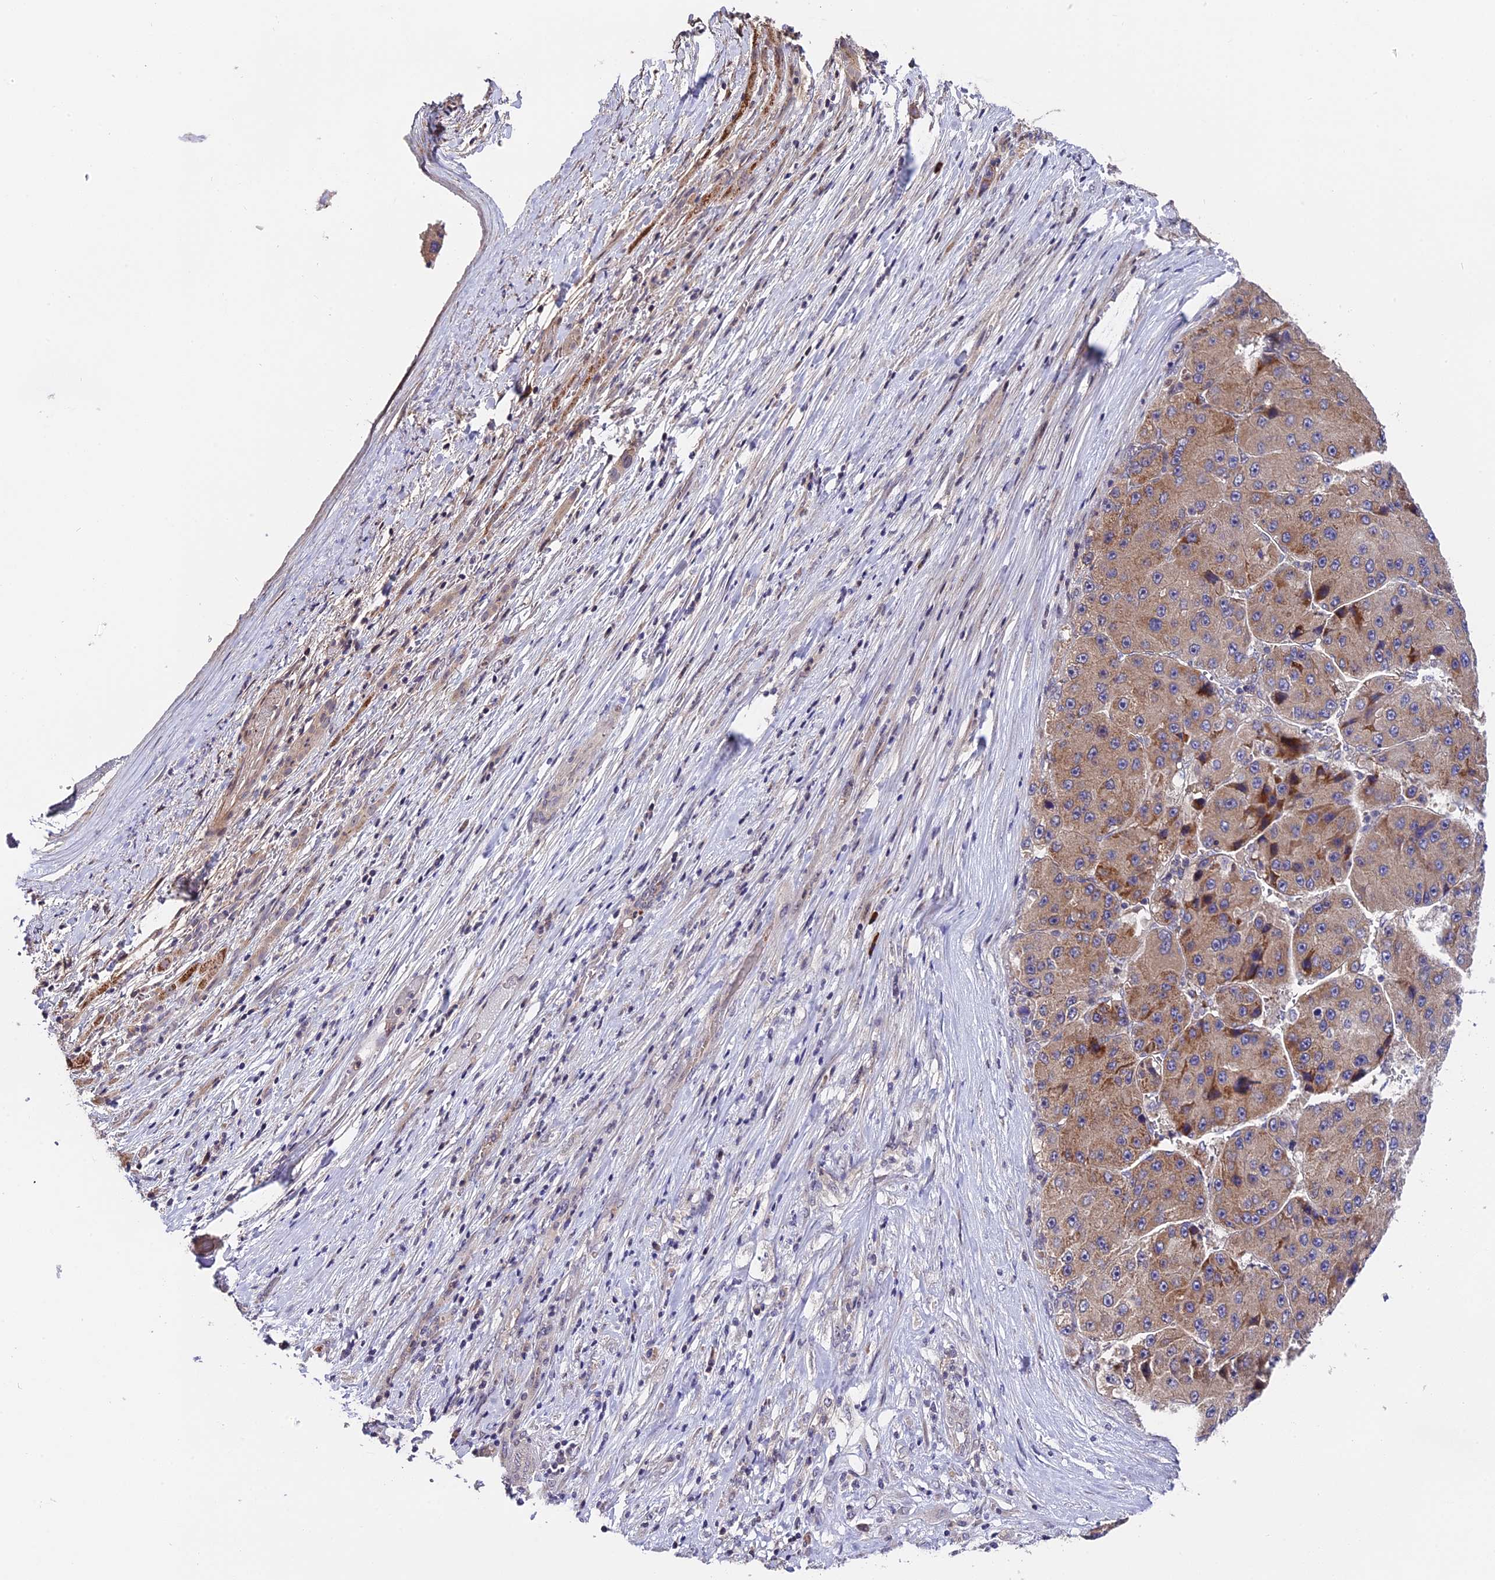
{"staining": {"intensity": "moderate", "quantity": "25%-75%", "location": "cytoplasmic/membranous"}, "tissue": "liver cancer", "cell_type": "Tumor cells", "image_type": "cancer", "snomed": [{"axis": "morphology", "description": "Carcinoma, Hepatocellular, NOS"}, {"axis": "topography", "description": "Liver"}], "caption": "The immunohistochemical stain highlights moderate cytoplasmic/membranous expression in tumor cells of liver cancer (hepatocellular carcinoma) tissue.", "gene": "TRMT1", "patient": {"sex": "female", "age": 73}}